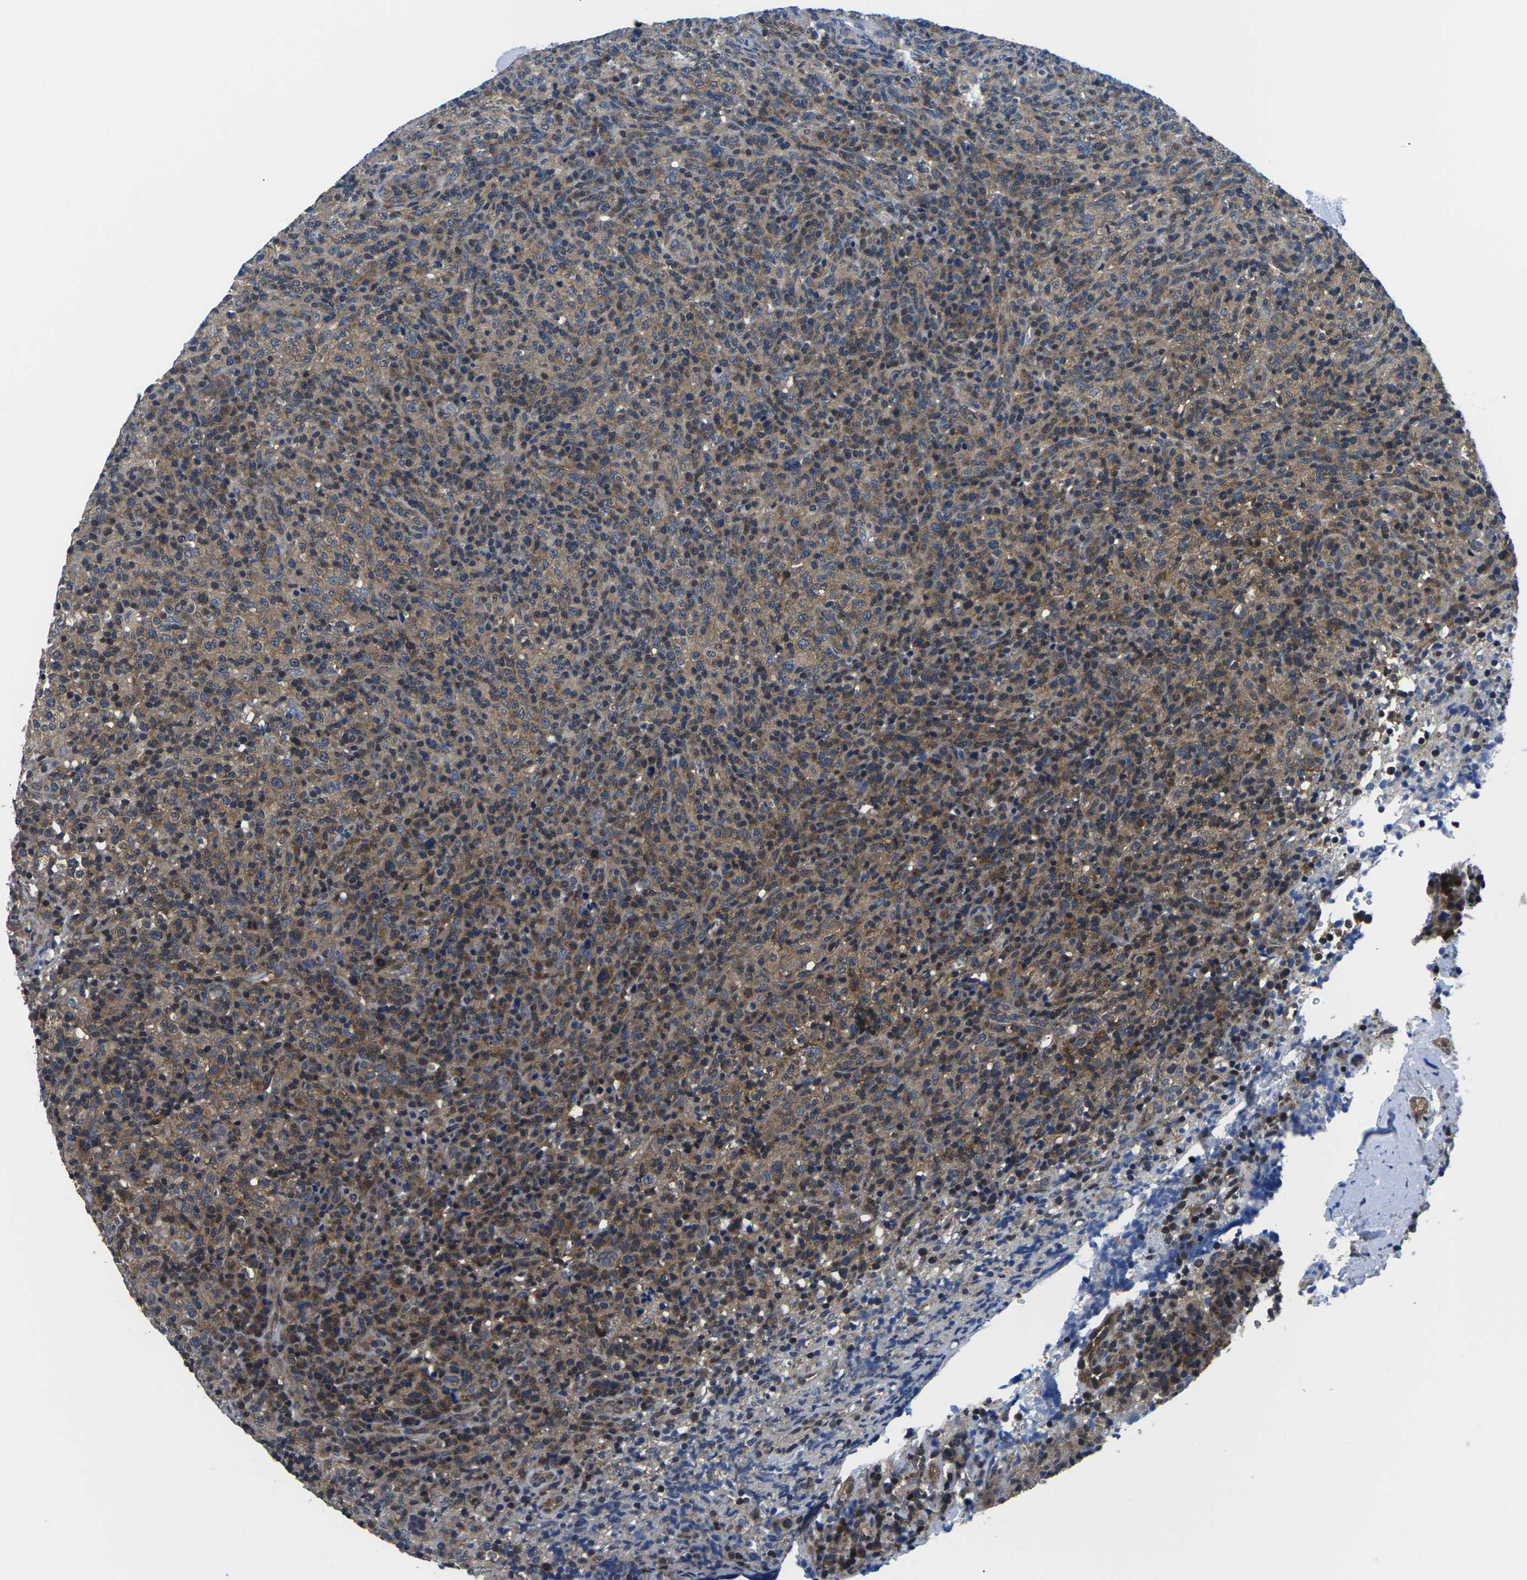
{"staining": {"intensity": "strong", "quantity": ">75%", "location": "cytoplasmic/membranous"}, "tissue": "lymphoma", "cell_type": "Tumor cells", "image_type": "cancer", "snomed": [{"axis": "morphology", "description": "Malignant lymphoma, non-Hodgkin's type, High grade"}, {"axis": "topography", "description": "Lymph node"}], "caption": "Protein analysis of malignant lymphoma, non-Hodgkin's type (high-grade) tissue exhibits strong cytoplasmic/membranous expression in approximately >75% of tumor cells. (Brightfield microscopy of DAB IHC at high magnification).", "gene": "GSK3B", "patient": {"sex": "female", "age": 76}}